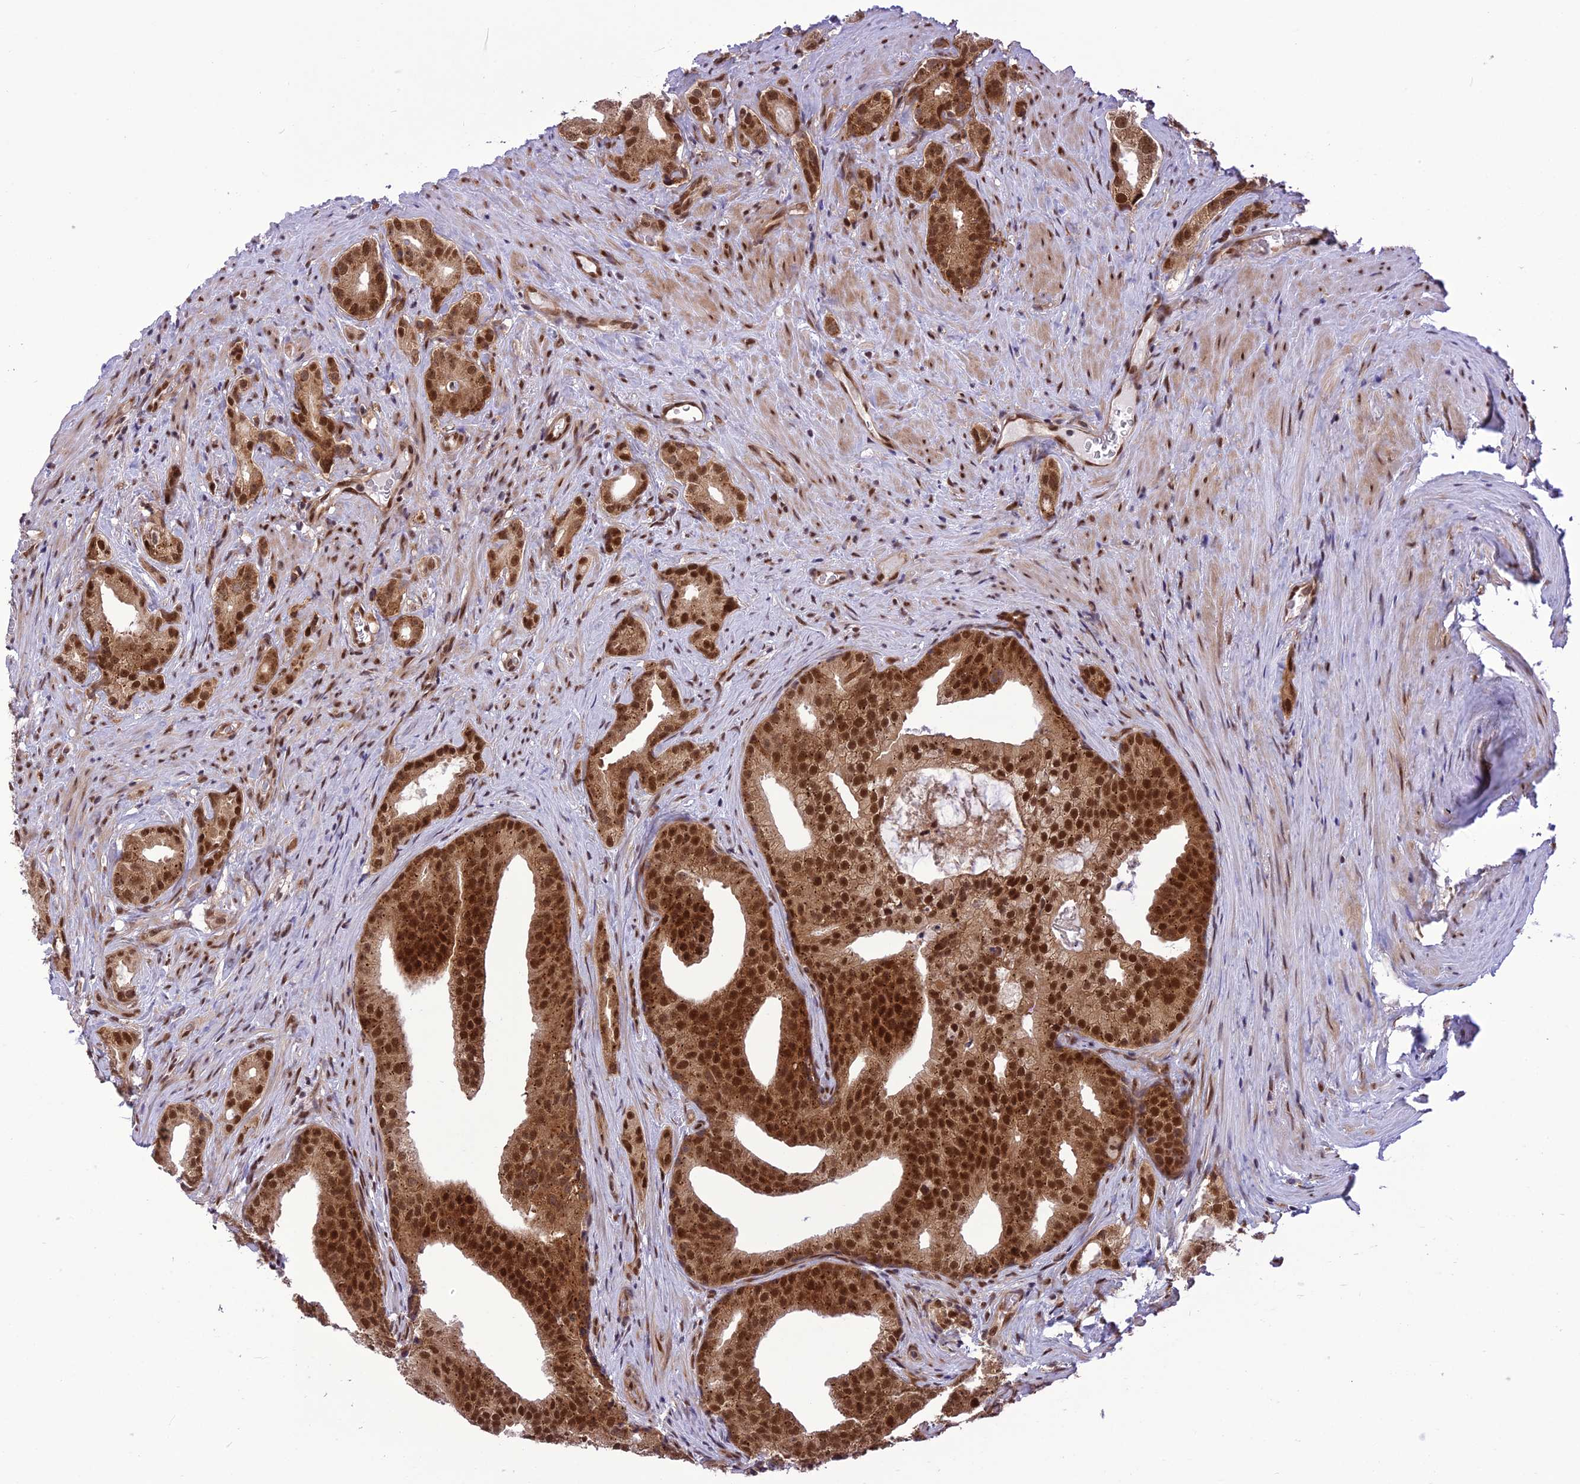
{"staining": {"intensity": "strong", "quantity": ">75%", "location": "nuclear"}, "tissue": "prostate cancer", "cell_type": "Tumor cells", "image_type": "cancer", "snomed": [{"axis": "morphology", "description": "Adenocarcinoma, Low grade"}, {"axis": "topography", "description": "Prostate"}], "caption": "The histopathology image shows staining of prostate cancer (adenocarcinoma (low-grade)), revealing strong nuclear protein positivity (brown color) within tumor cells.", "gene": "RTRAF", "patient": {"sex": "male", "age": 71}}